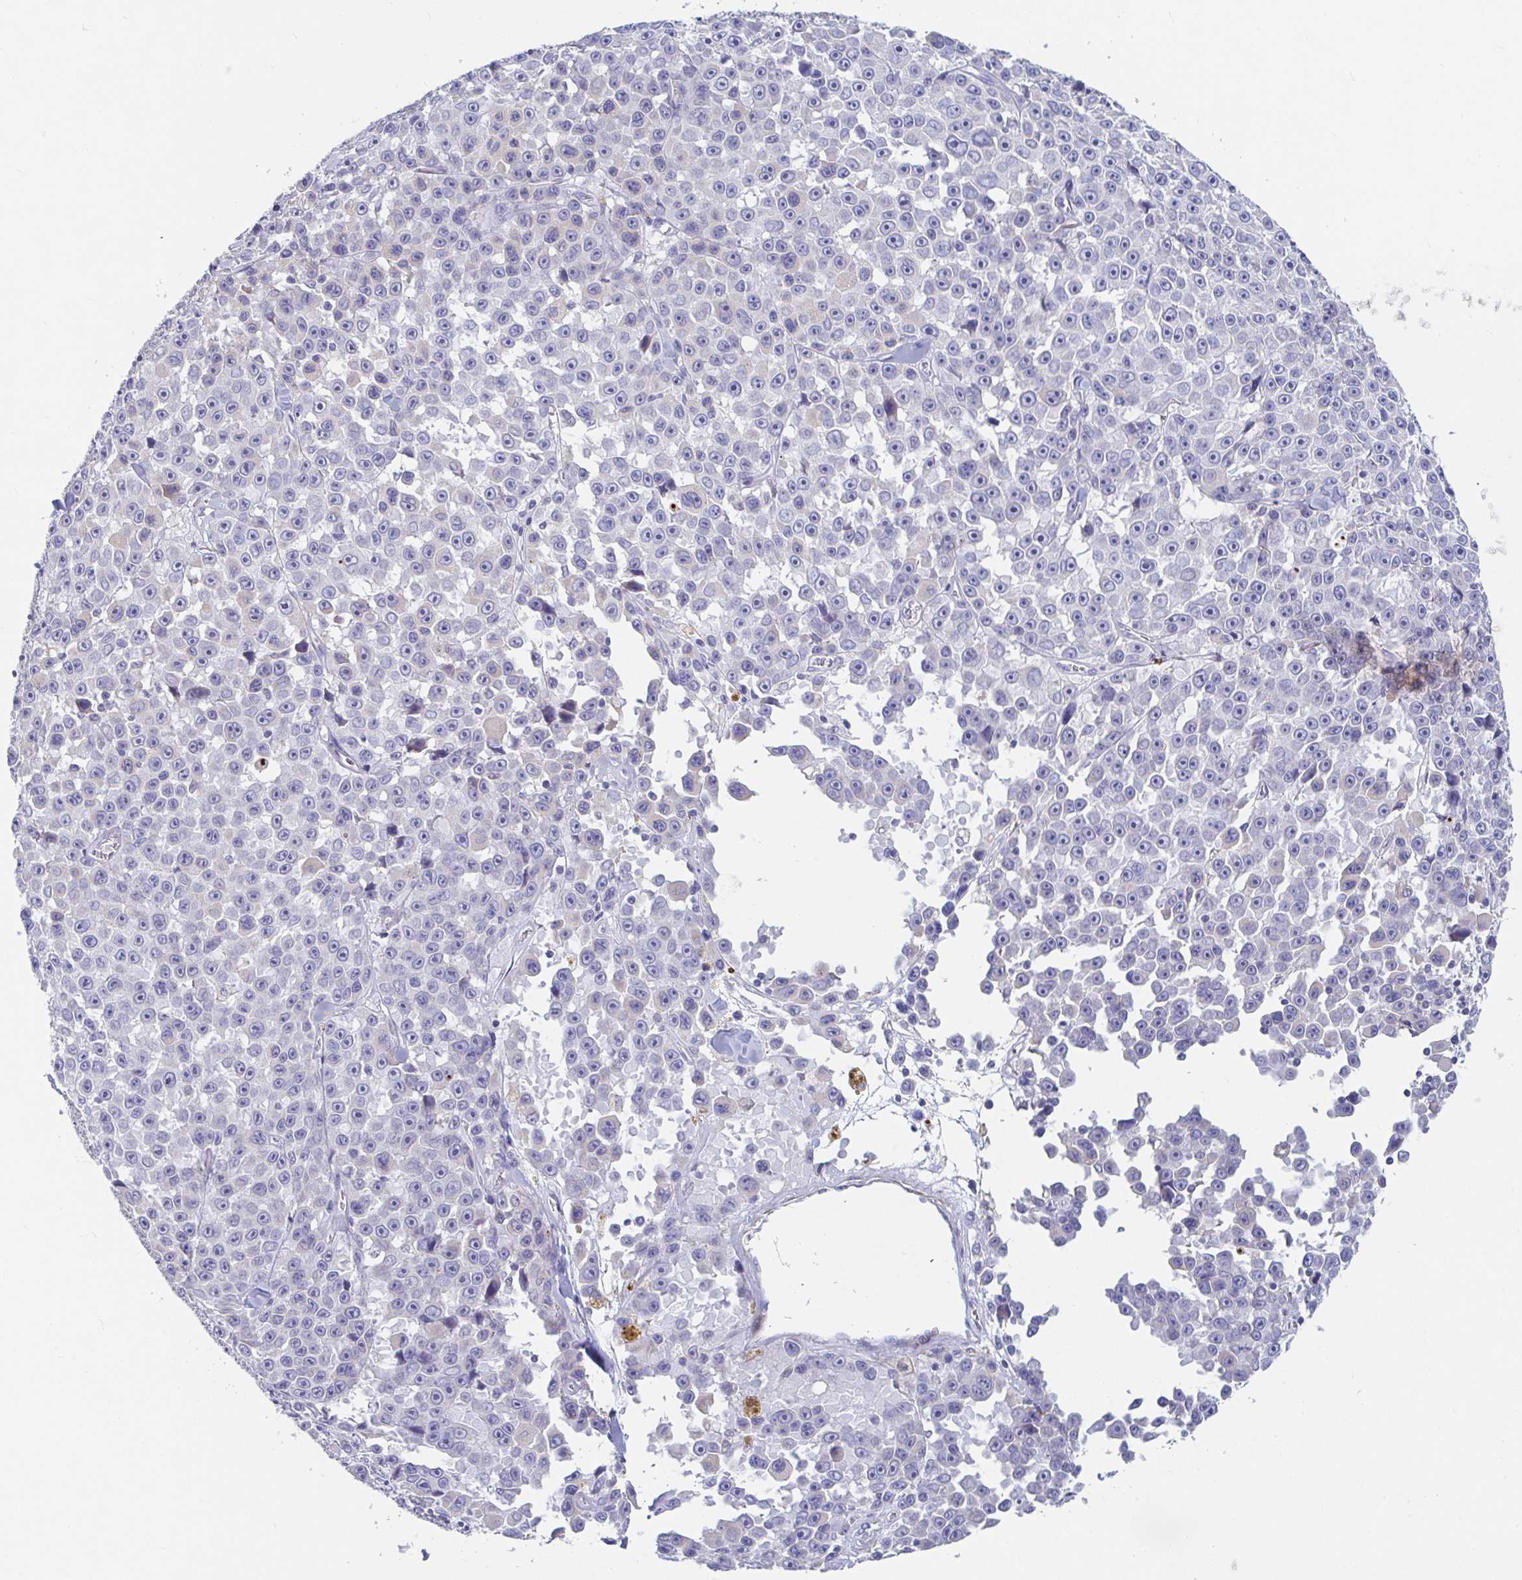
{"staining": {"intensity": "negative", "quantity": "none", "location": "none"}, "tissue": "melanoma", "cell_type": "Tumor cells", "image_type": "cancer", "snomed": [{"axis": "morphology", "description": "Malignant melanoma, NOS"}, {"axis": "topography", "description": "Skin"}], "caption": "Immunohistochemistry (IHC) of human melanoma displays no expression in tumor cells.", "gene": "ZNF561", "patient": {"sex": "female", "age": 66}}